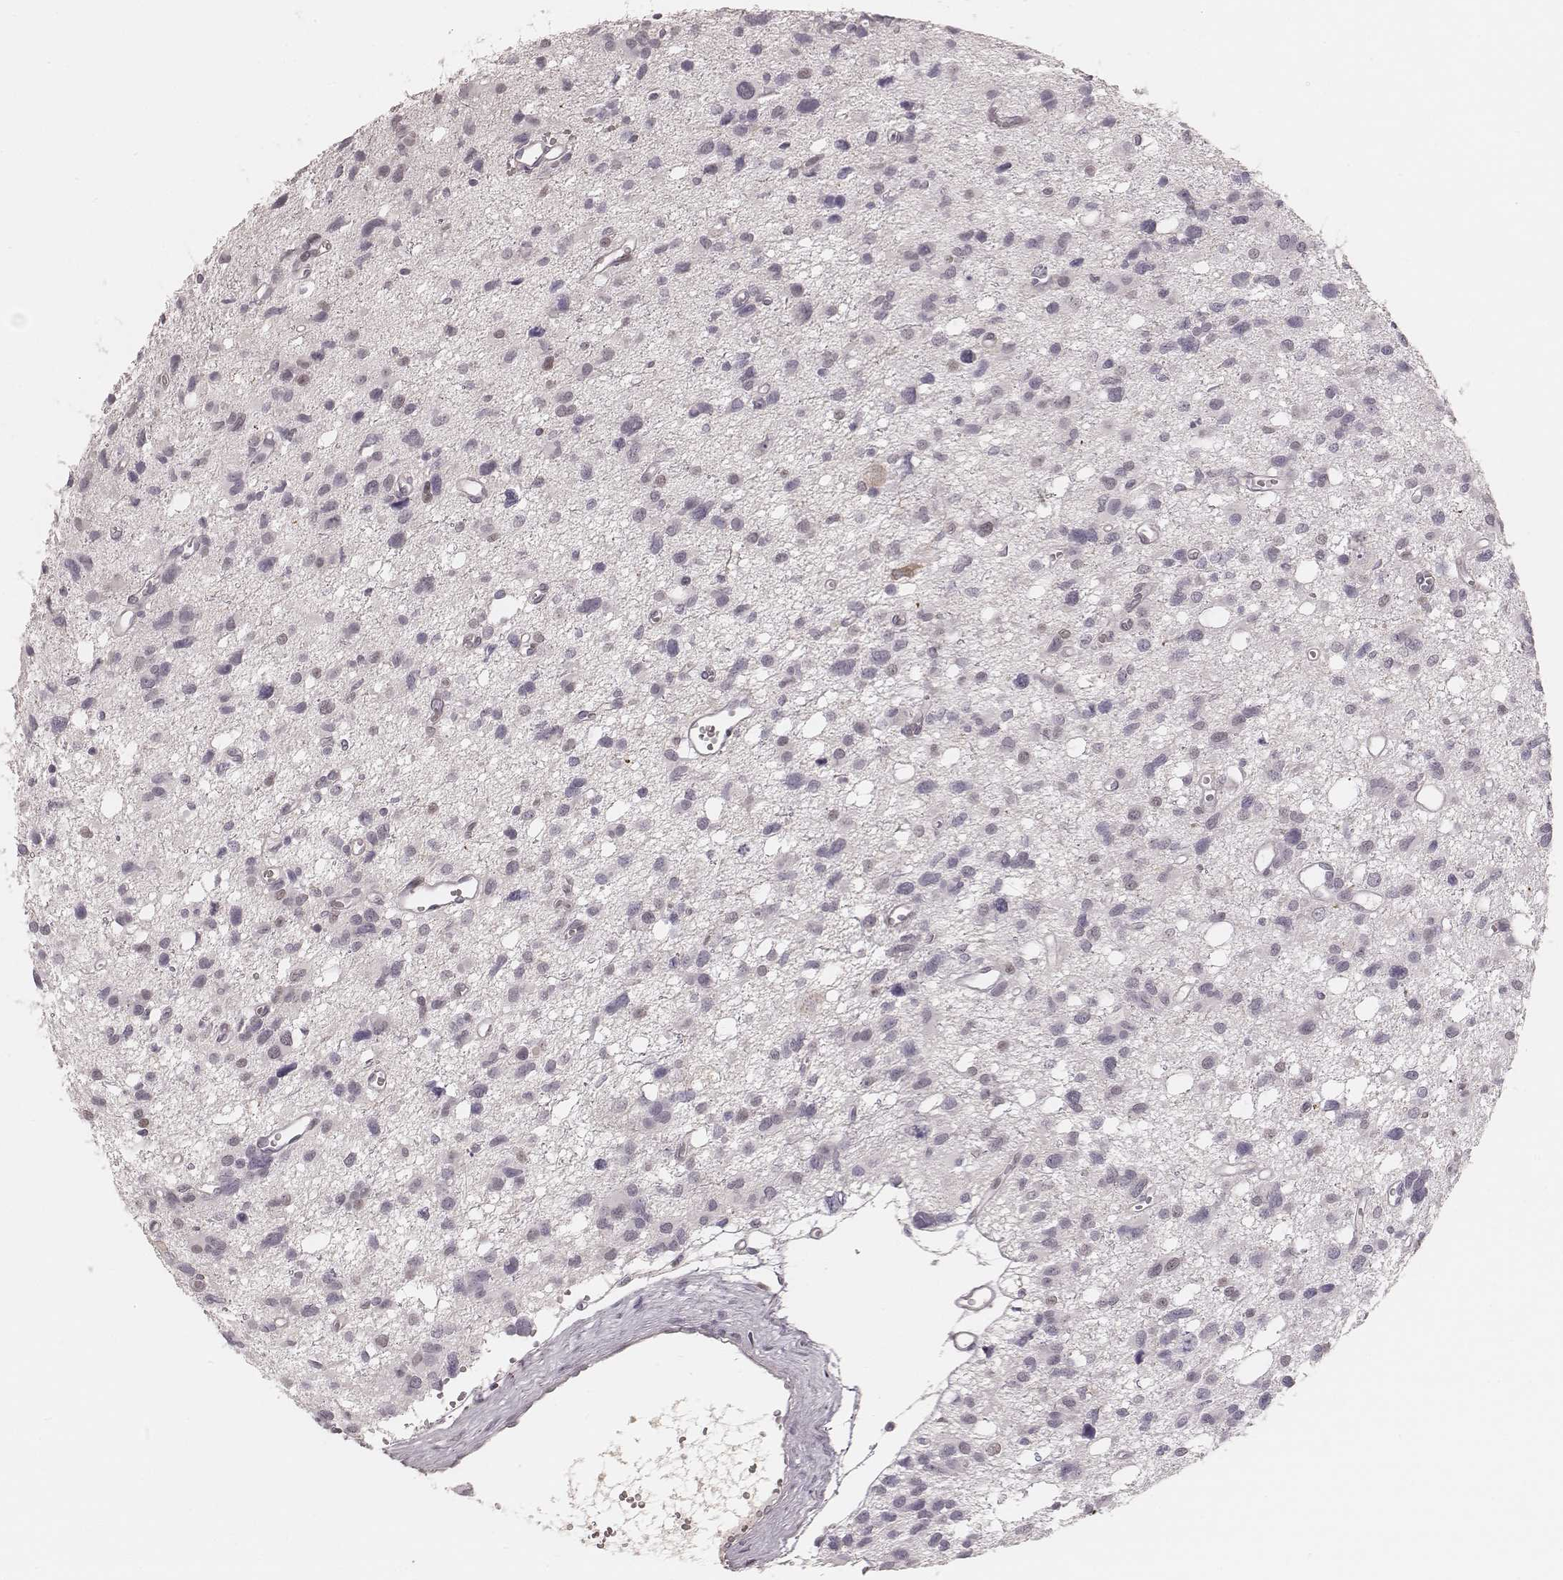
{"staining": {"intensity": "negative", "quantity": "none", "location": "none"}, "tissue": "glioma", "cell_type": "Tumor cells", "image_type": "cancer", "snomed": [{"axis": "morphology", "description": "Glioma, malignant, High grade"}, {"axis": "topography", "description": "Brain"}], "caption": "A high-resolution photomicrograph shows immunohistochemistry staining of high-grade glioma (malignant), which exhibits no significant staining in tumor cells.", "gene": "MSX1", "patient": {"sex": "male", "age": 23}}